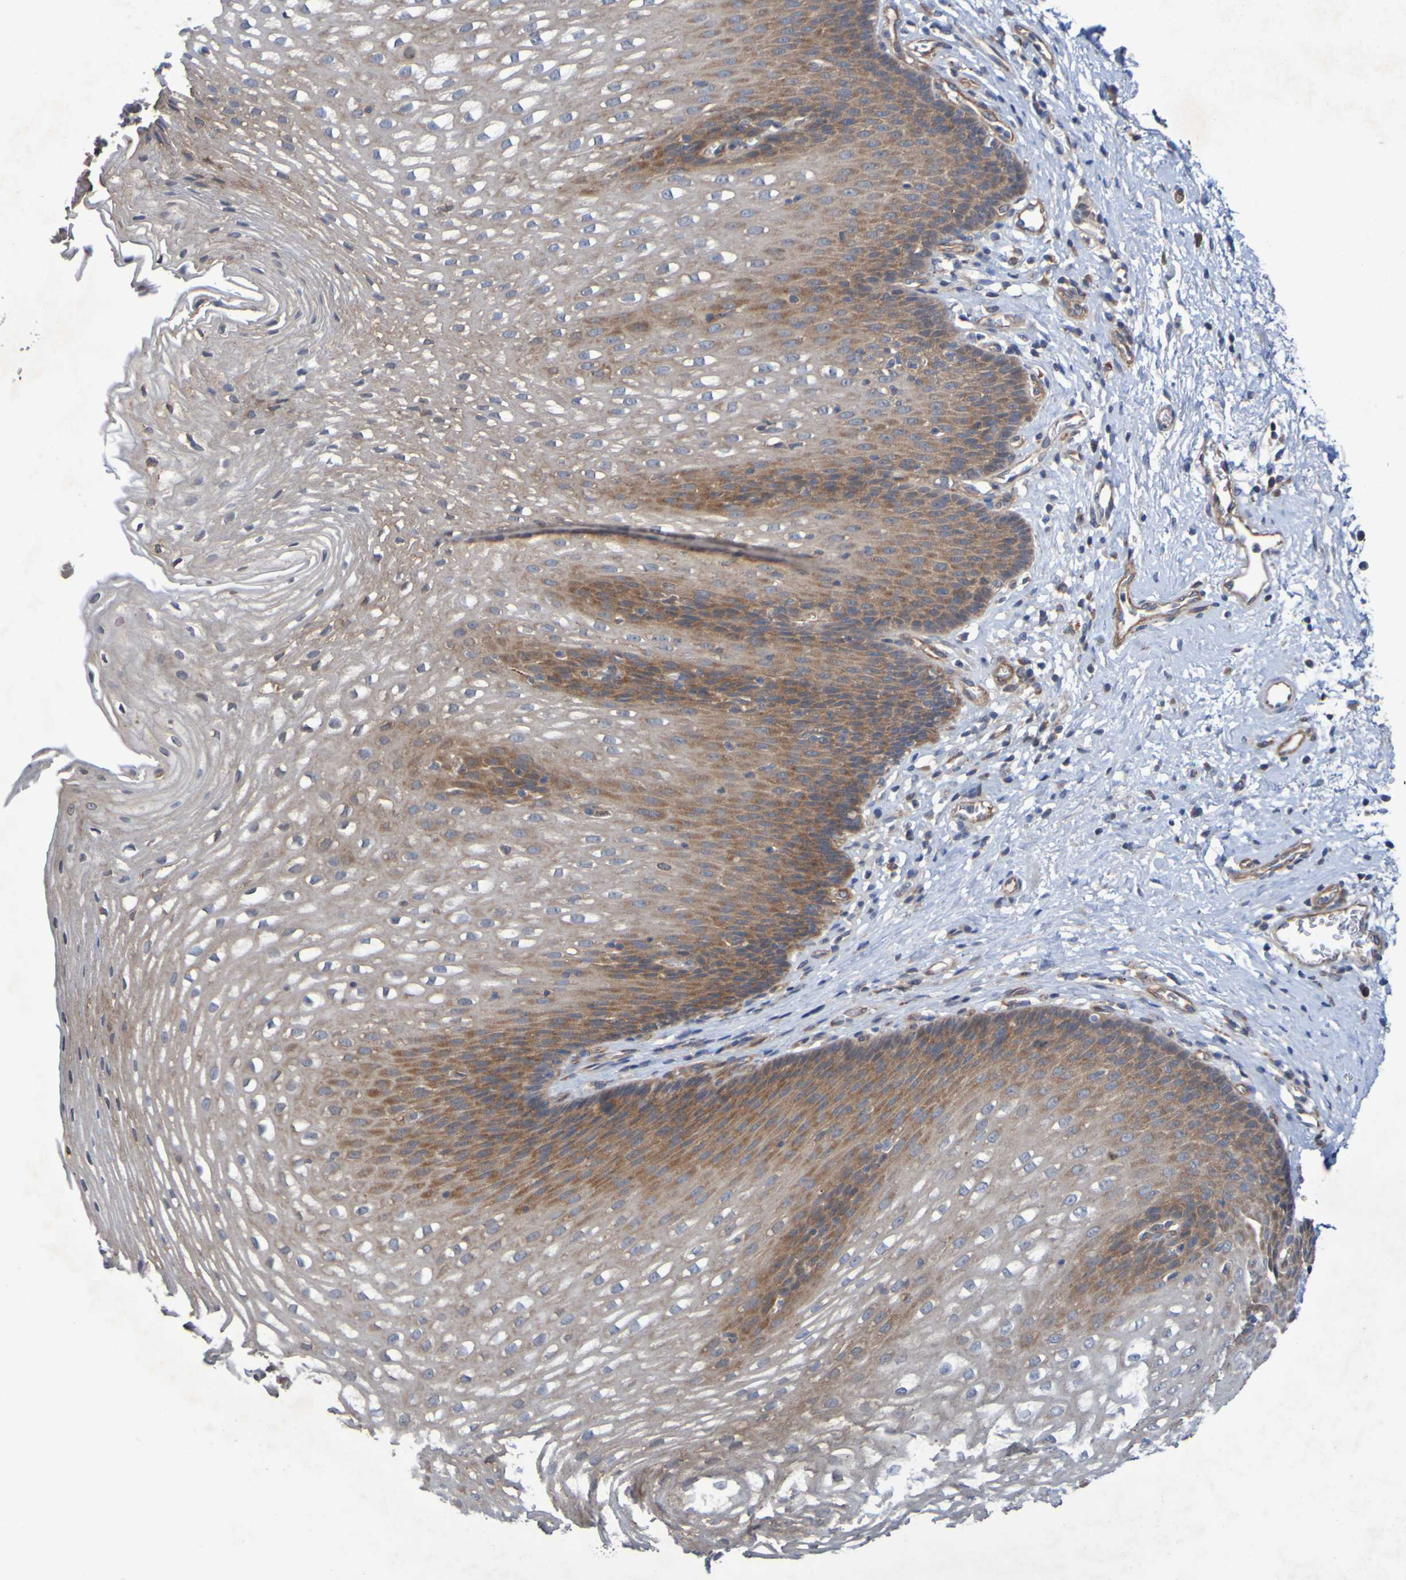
{"staining": {"intensity": "moderate", "quantity": ">75%", "location": "cytoplasmic/membranous"}, "tissue": "esophagus", "cell_type": "Squamous epithelial cells", "image_type": "normal", "snomed": [{"axis": "morphology", "description": "Normal tissue, NOS"}, {"axis": "topography", "description": "Esophagus"}], "caption": "Esophagus was stained to show a protein in brown. There is medium levels of moderate cytoplasmic/membranous positivity in approximately >75% of squamous epithelial cells. (brown staining indicates protein expression, while blue staining denotes nuclei).", "gene": "SDK1", "patient": {"sex": "male", "age": 48}}